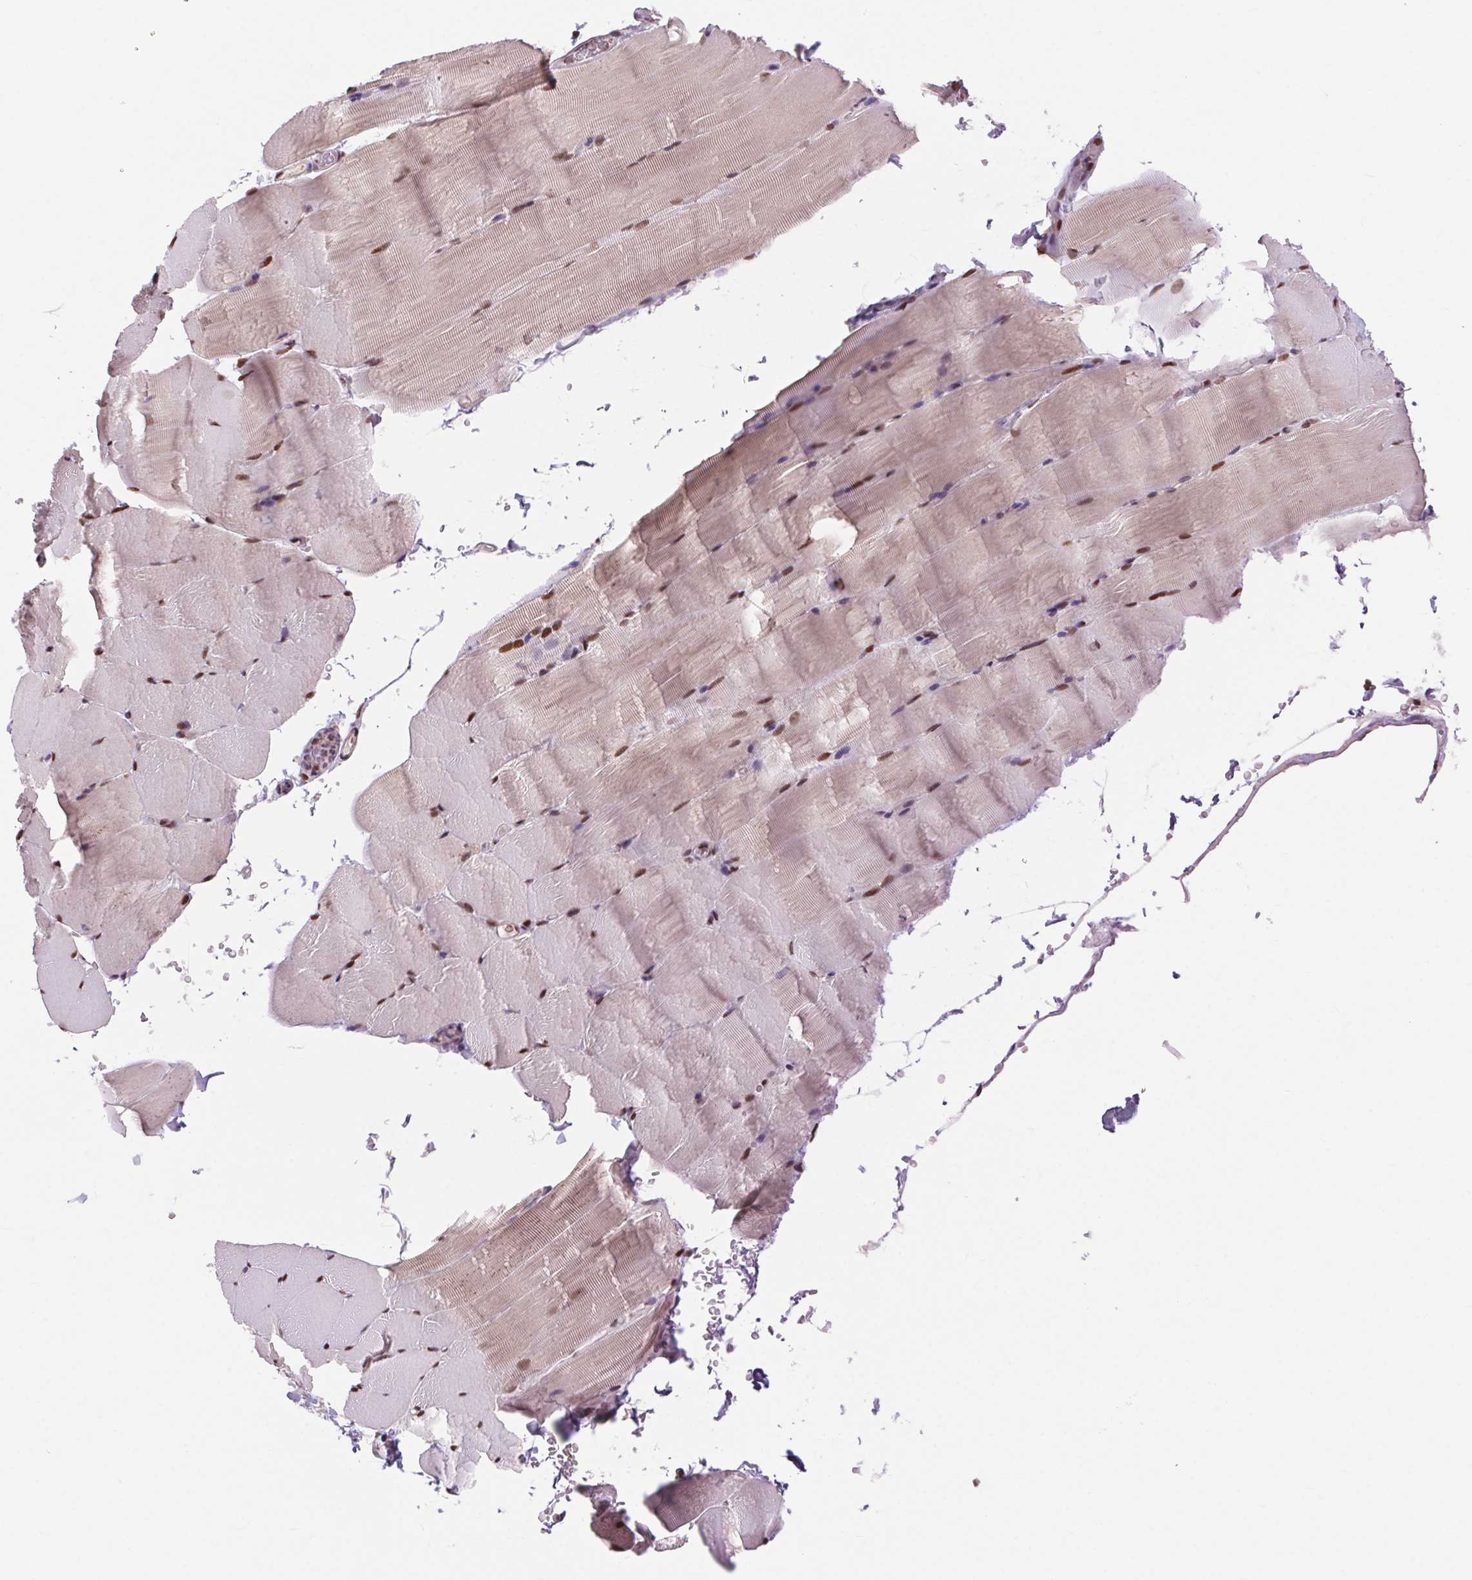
{"staining": {"intensity": "moderate", "quantity": ">75%", "location": "nuclear"}, "tissue": "skeletal muscle", "cell_type": "Myocytes", "image_type": "normal", "snomed": [{"axis": "morphology", "description": "Normal tissue, NOS"}, {"axis": "topography", "description": "Skeletal muscle"}], "caption": "Normal skeletal muscle exhibits moderate nuclear positivity in about >75% of myocytes.", "gene": "RAD23A", "patient": {"sex": "female", "age": 37}}